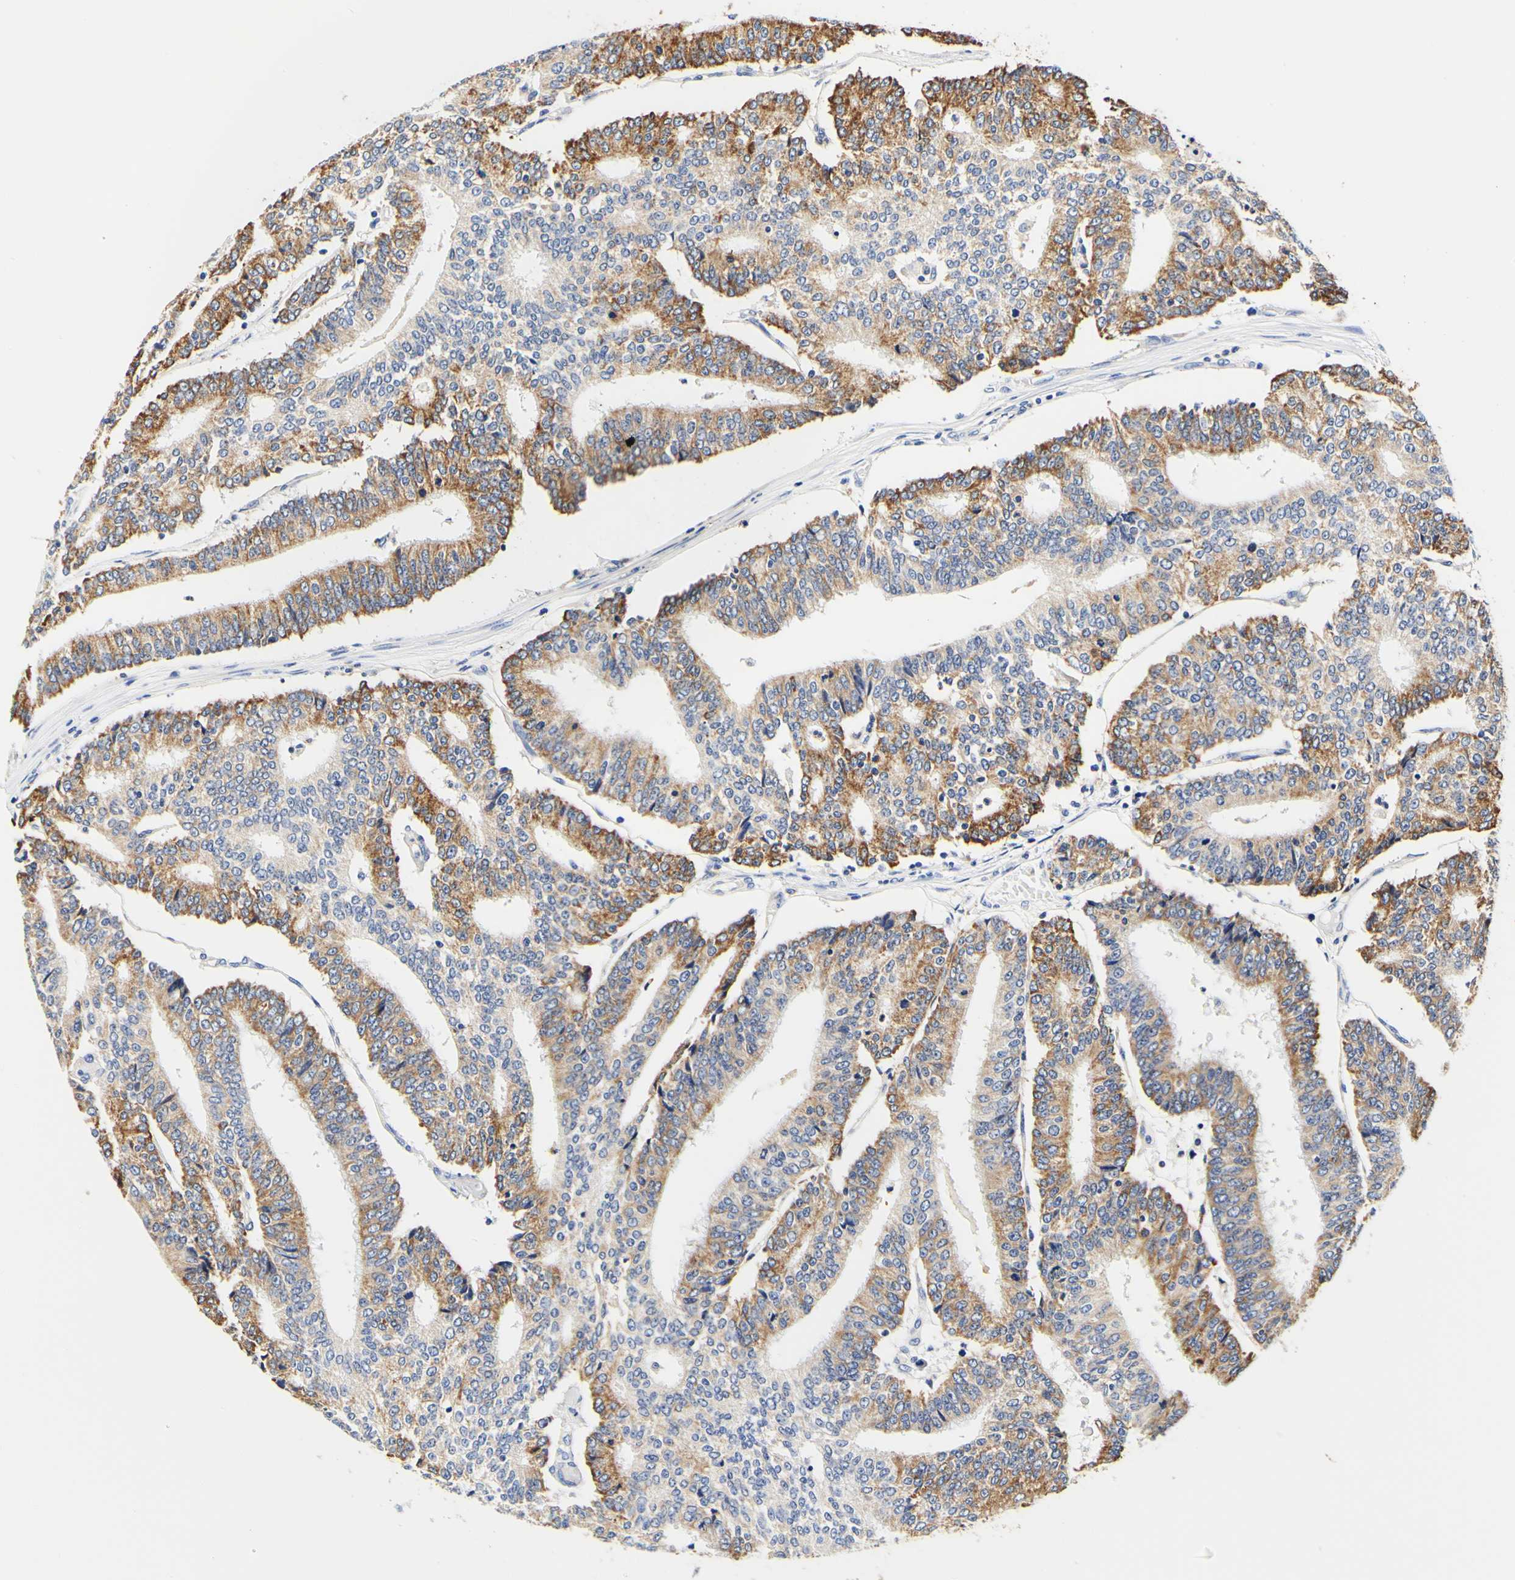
{"staining": {"intensity": "moderate", "quantity": "25%-75%", "location": "cytoplasmic/membranous"}, "tissue": "prostate cancer", "cell_type": "Tumor cells", "image_type": "cancer", "snomed": [{"axis": "morphology", "description": "Normal tissue, NOS"}, {"axis": "morphology", "description": "Adenocarcinoma, High grade"}, {"axis": "topography", "description": "Prostate"}, {"axis": "topography", "description": "Seminal veicle"}], "caption": "Approximately 25%-75% of tumor cells in human prostate adenocarcinoma (high-grade) reveal moderate cytoplasmic/membranous protein staining as visualized by brown immunohistochemical staining.", "gene": "CAMK4", "patient": {"sex": "male", "age": 55}}